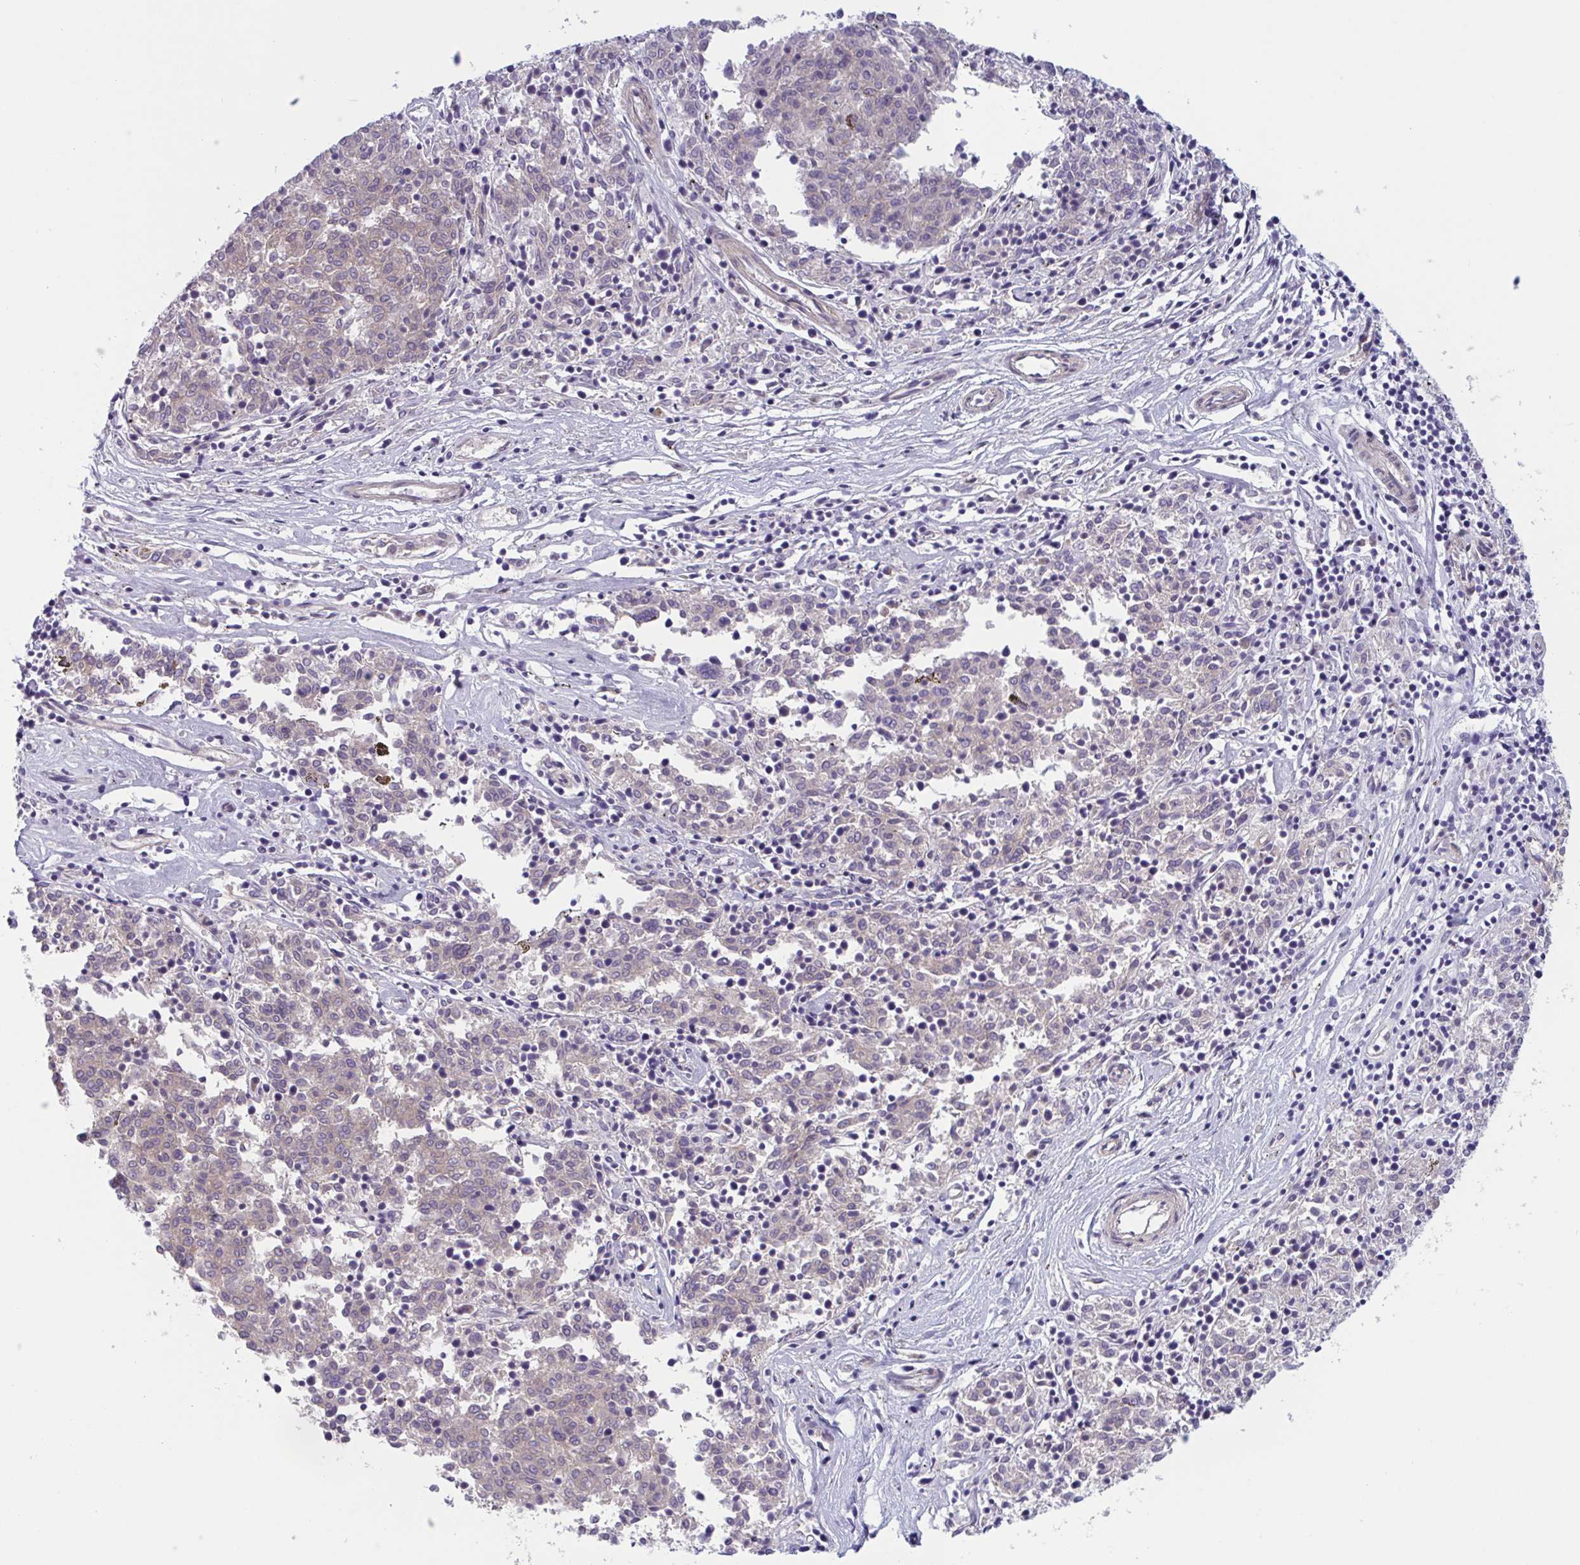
{"staining": {"intensity": "weak", "quantity": "25%-75%", "location": "cytoplasmic/membranous"}, "tissue": "melanoma", "cell_type": "Tumor cells", "image_type": "cancer", "snomed": [{"axis": "morphology", "description": "Malignant melanoma, NOS"}, {"axis": "topography", "description": "Skin"}], "caption": "Protein analysis of melanoma tissue reveals weak cytoplasmic/membranous staining in approximately 25%-75% of tumor cells. The staining was performed using DAB (3,3'-diaminobenzidine), with brown indicating positive protein expression. Nuclei are stained blue with hematoxylin.", "gene": "TTC7B", "patient": {"sex": "female", "age": 72}}